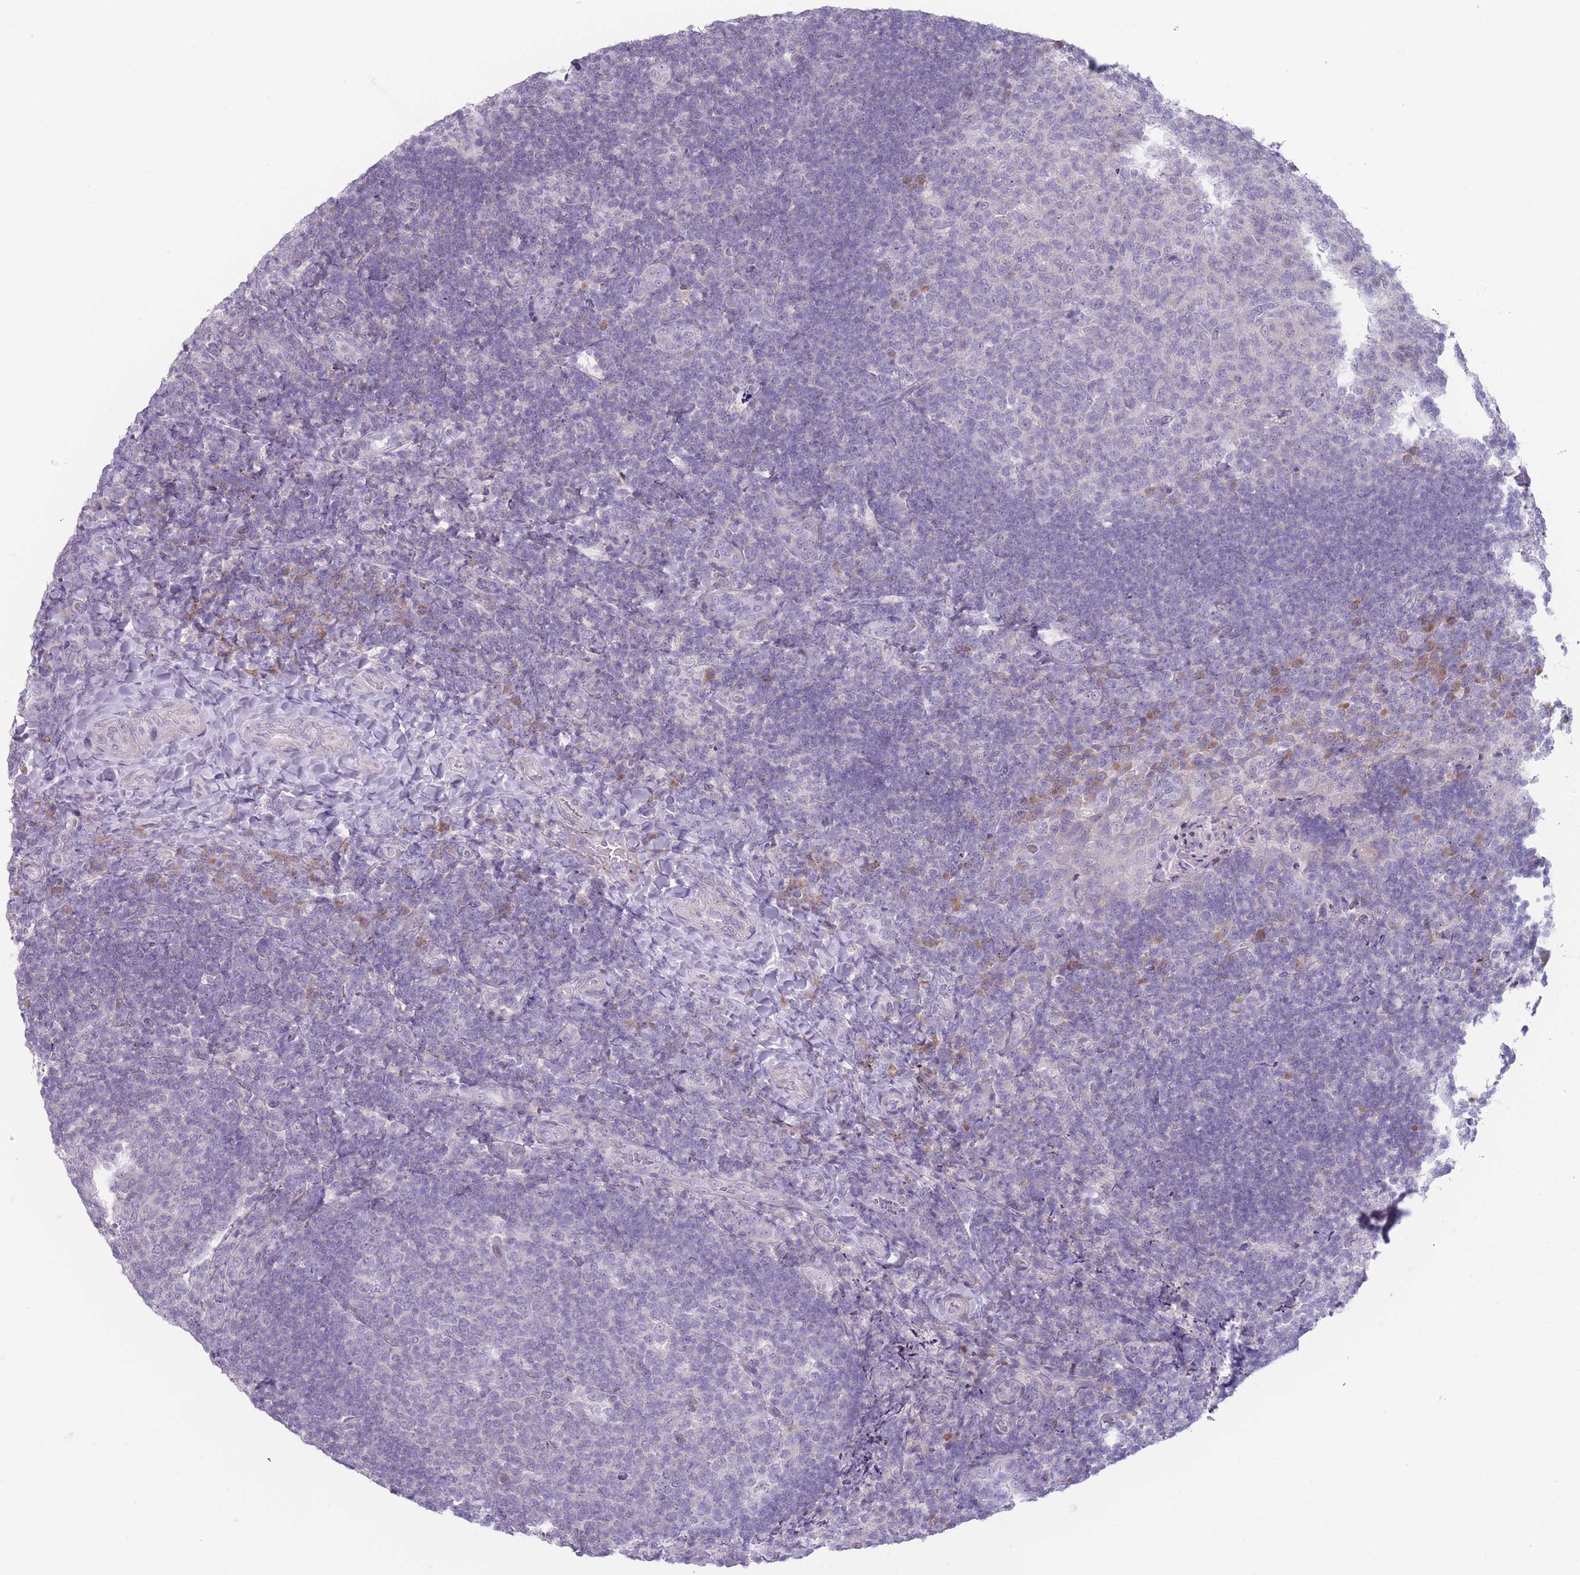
{"staining": {"intensity": "weak", "quantity": "<25%", "location": "cytoplasmic/membranous"}, "tissue": "tonsil", "cell_type": "Germinal center cells", "image_type": "normal", "snomed": [{"axis": "morphology", "description": "Normal tissue, NOS"}, {"axis": "topography", "description": "Tonsil"}], "caption": "A high-resolution histopathology image shows IHC staining of normal tonsil, which shows no significant staining in germinal center cells.", "gene": "PAIP2B", "patient": {"sex": "female", "age": 10}}